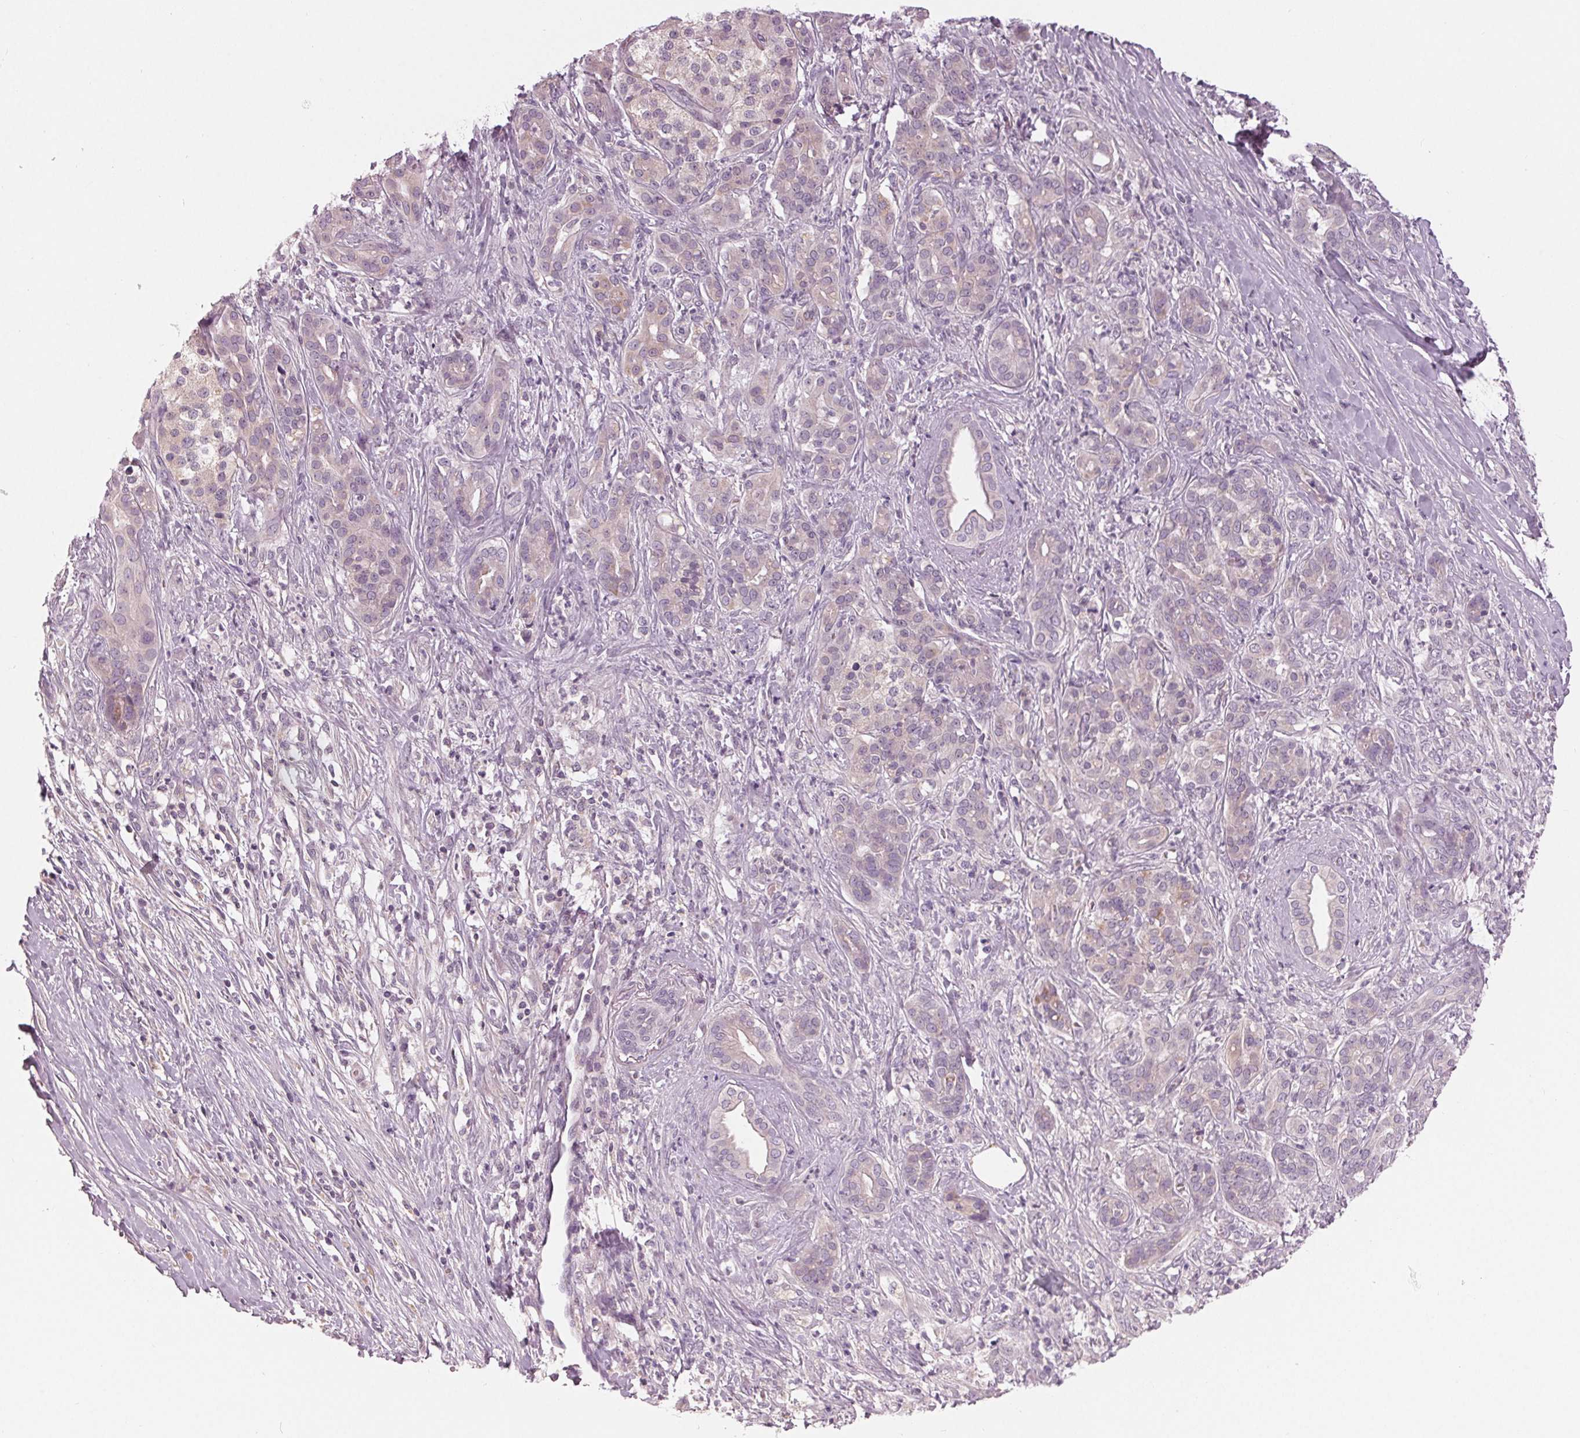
{"staining": {"intensity": "negative", "quantity": "none", "location": "none"}, "tissue": "pancreatic cancer", "cell_type": "Tumor cells", "image_type": "cancer", "snomed": [{"axis": "morphology", "description": "Normal tissue, NOS"}, {"axis": "morphology", "description": "Inflammation, NOS"}, {"axis": "morphology", "description": "Adenocarcinoma, NOS"}, {"axis": "topography", "description": "Pancreas"}], "caption": "This micrograph is of adenocarcinoma (pancreatic) stained with immunohistochemistry to label a protein in brown with the nuclei are counter-stained blue. There is no positivity in tumor cells. (DAB IHC, high magnification).", "gene": "ZNF605", "patient": {"sex": "male", "age": 57}}